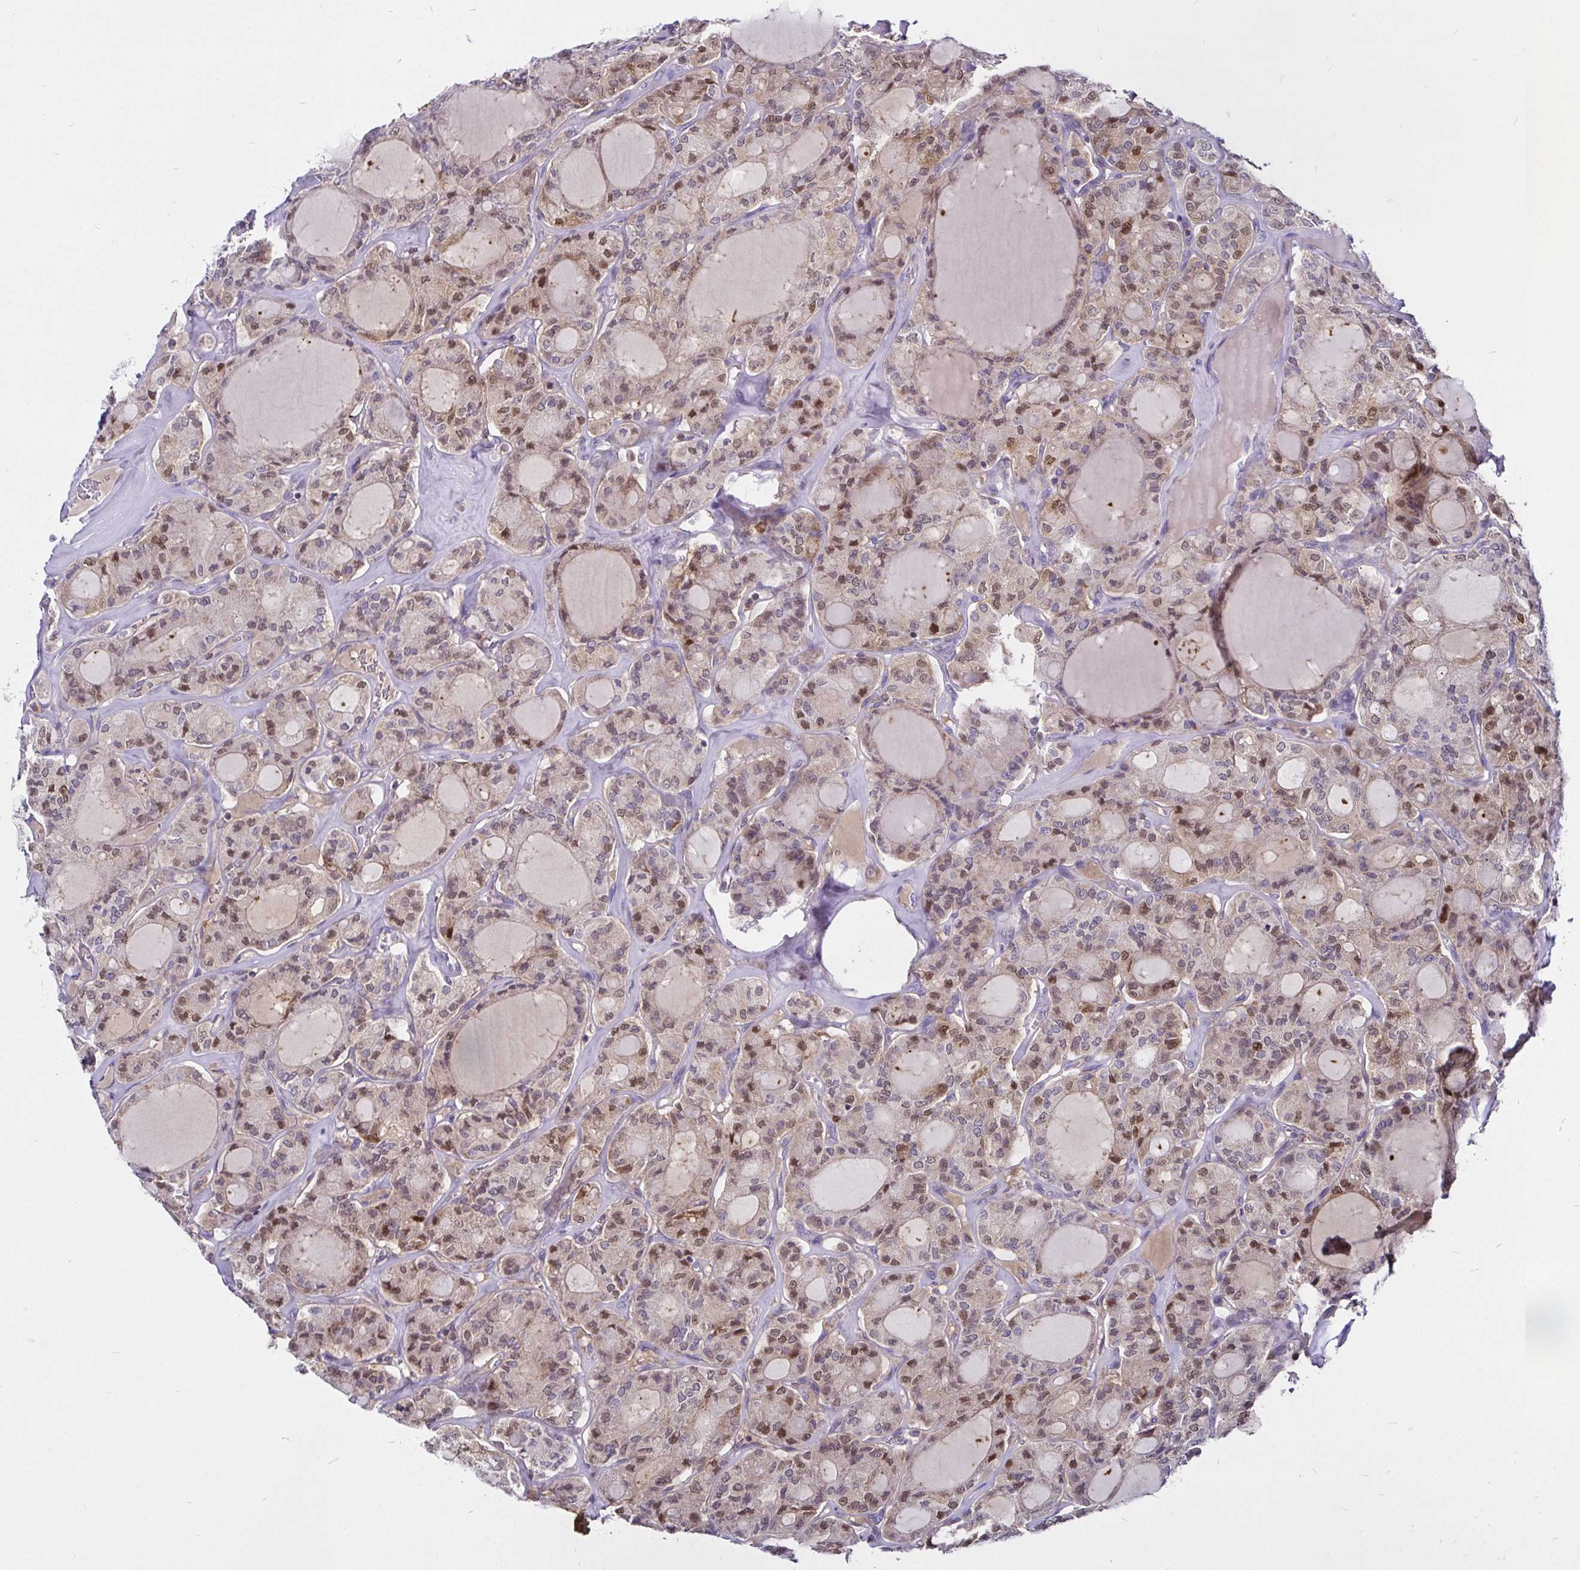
{"staining": {"intensity": "moderate", "quantity": "25%-75%", "location": "nuclear"}, "tissue": "thyroid cancer", "cell_type": "Tumor cells", "image_type": "cancer", "snomed": [{"axis": "morphology", "description": "Papillary adenocarcinoma, NOS"}, {"axis": "topography", "description": "Thyroid gland"}], "caption": "Thyroid cancer (papillary adenocarcinoma) stained for a protein (brown) displays moderate nuclear positive staining in about 25%-75% of tumor cells.", "gene": "PGAM2", "patient": {"sex": "male", "age": 87}}